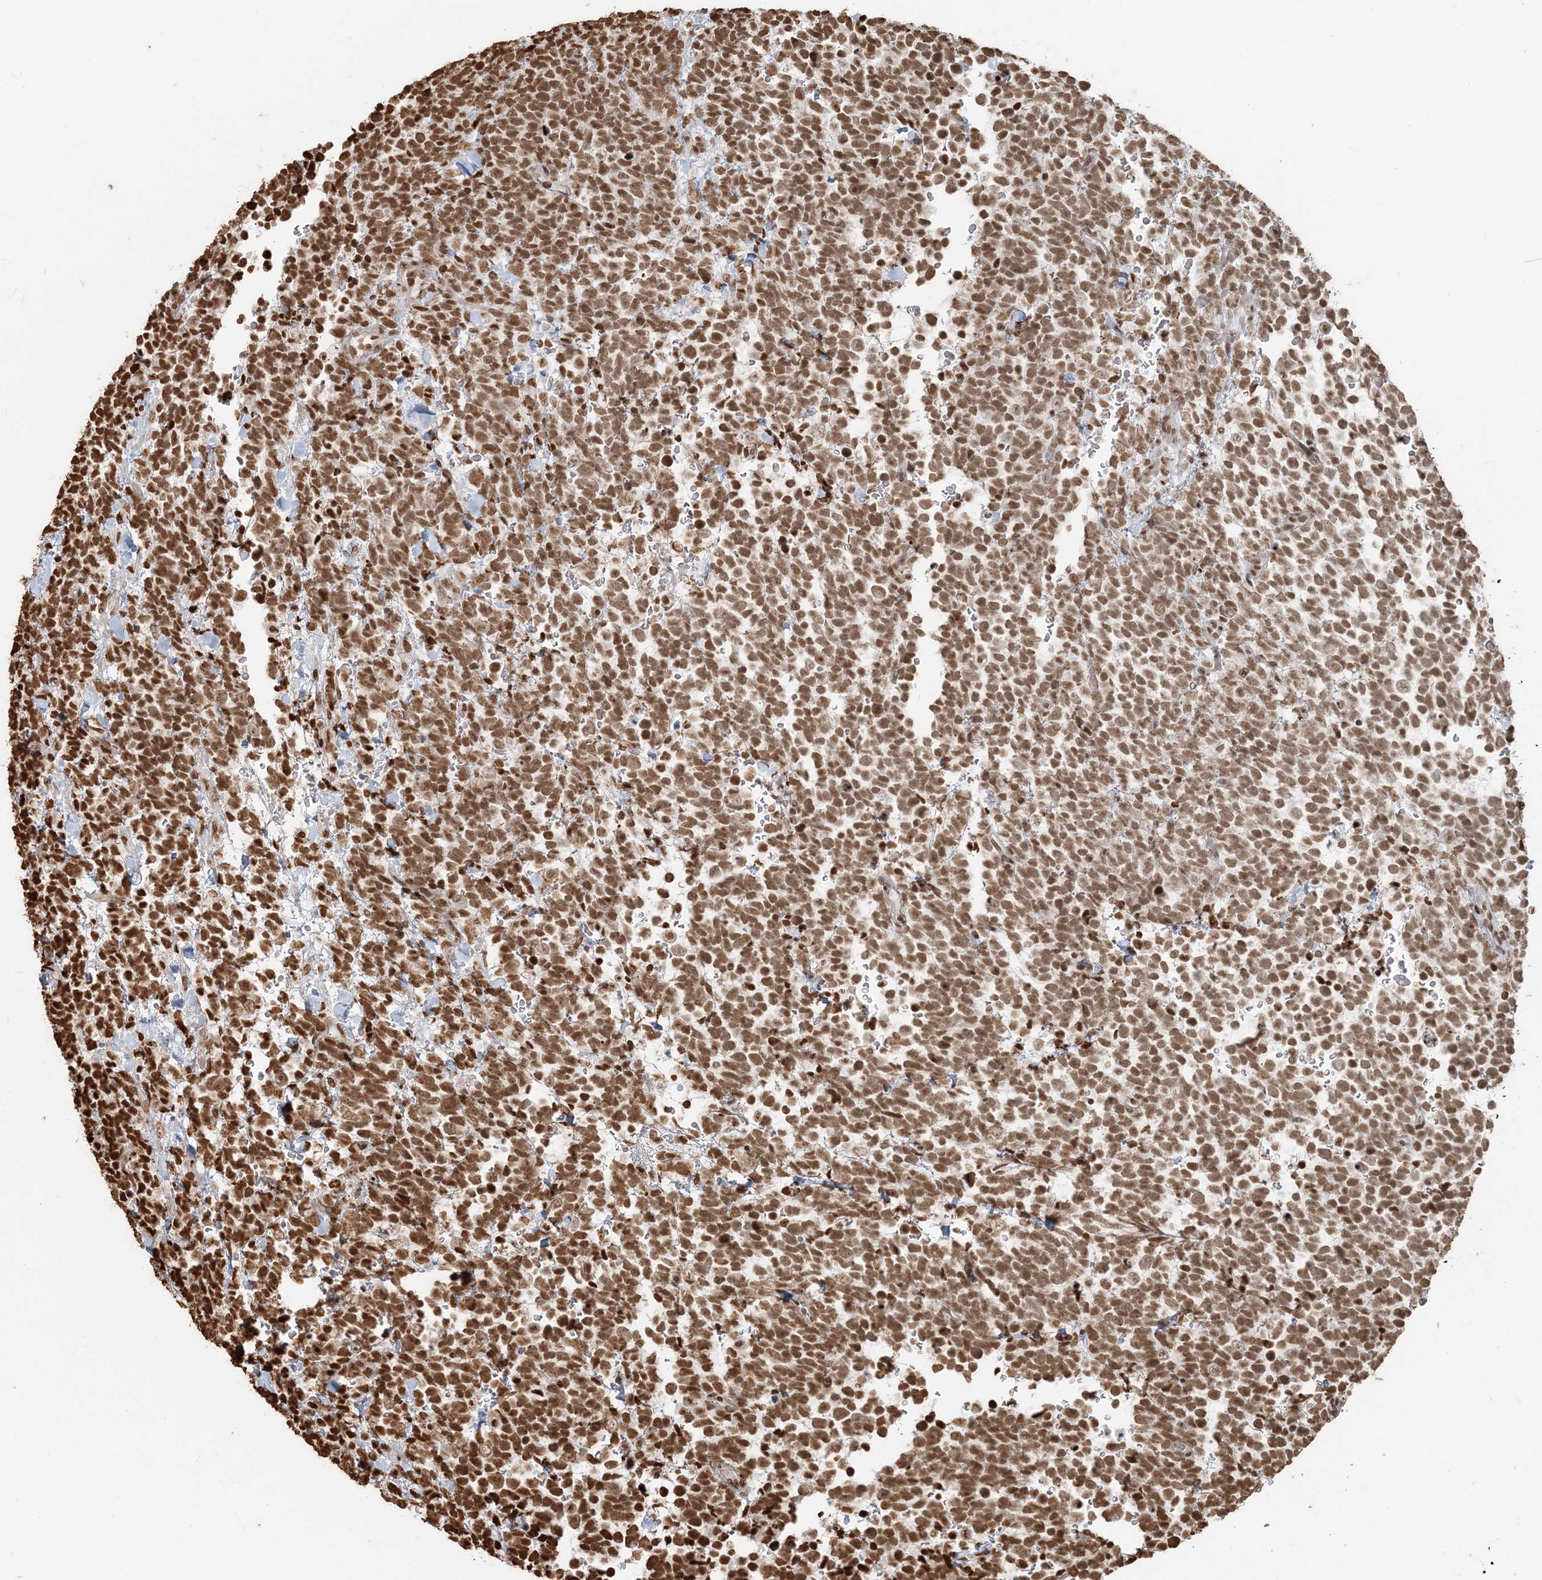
{"staining": {"intensity": "moderate", "quantity": ">75%", "location": "nuclear"}, "tissue": "urothelial cancer", "cell_type": "Tumor cells", "image_type": "cancer", "snomed": [{"axis": "morphology", "description": "Urothelial carcinoma, High grade"}, {"axis": "topography", "description": "Urinary bladder"}], "caption": "Human urothelial cancer stained with a protein marker shows moderate staining in tumor cells.", "gene": "H3-3B", "patient": {"sex": "female", "age": 82}}